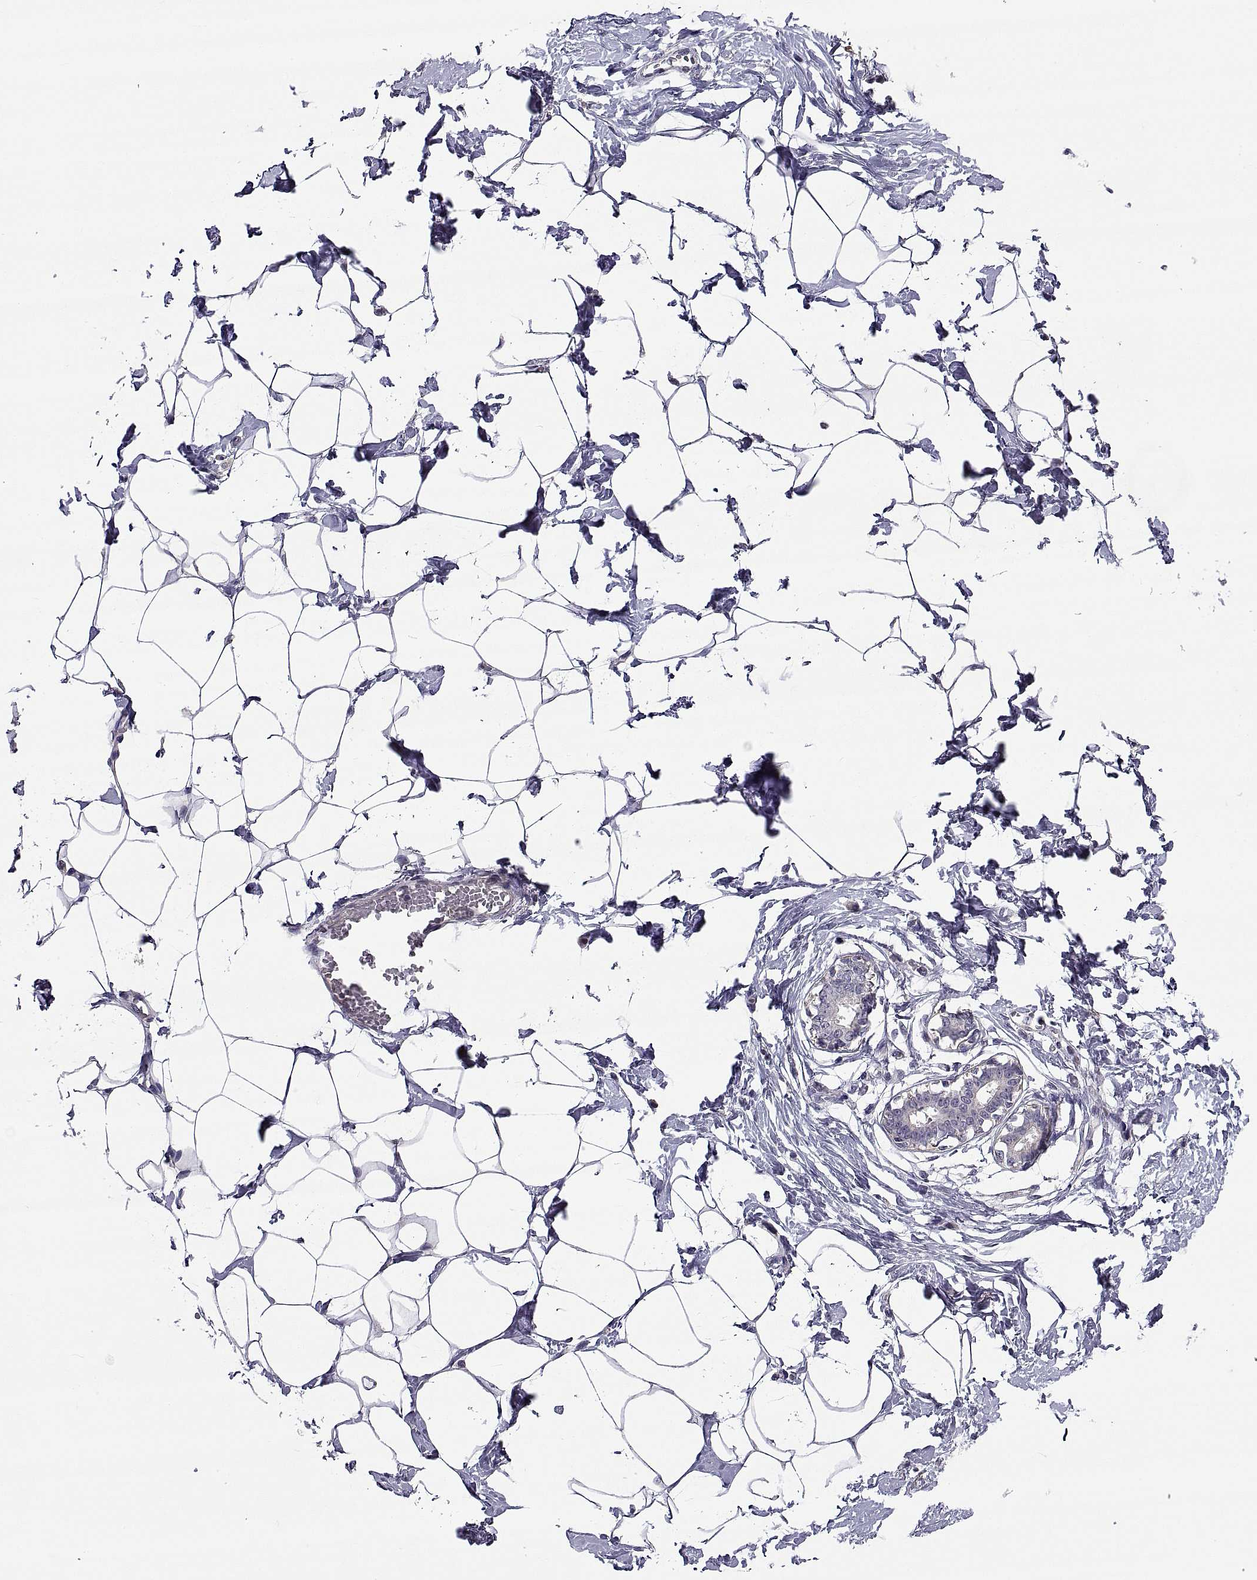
{"staining": {"intensity": "negative", "quantity": "none", "location": "none"}, "tissue": "breast", "cell_type": "Adipocytes", "image_type": "normal", "snomed": [{"axis": "morphology", "description": "Normal tissue, NOS"}, {"axis": "morphology", "description": "Lobular carcinoma, in situ"}, {"axis": "topography", "description": "Breast"}], "caption": "Immunohistochemistry (IHC) micrograph of benign human breast stained for a protein (brown), which demonstrates no staining in adipocytes.", "gene": "NPTX2", "patient": {"sex": "female", "age": 35}}